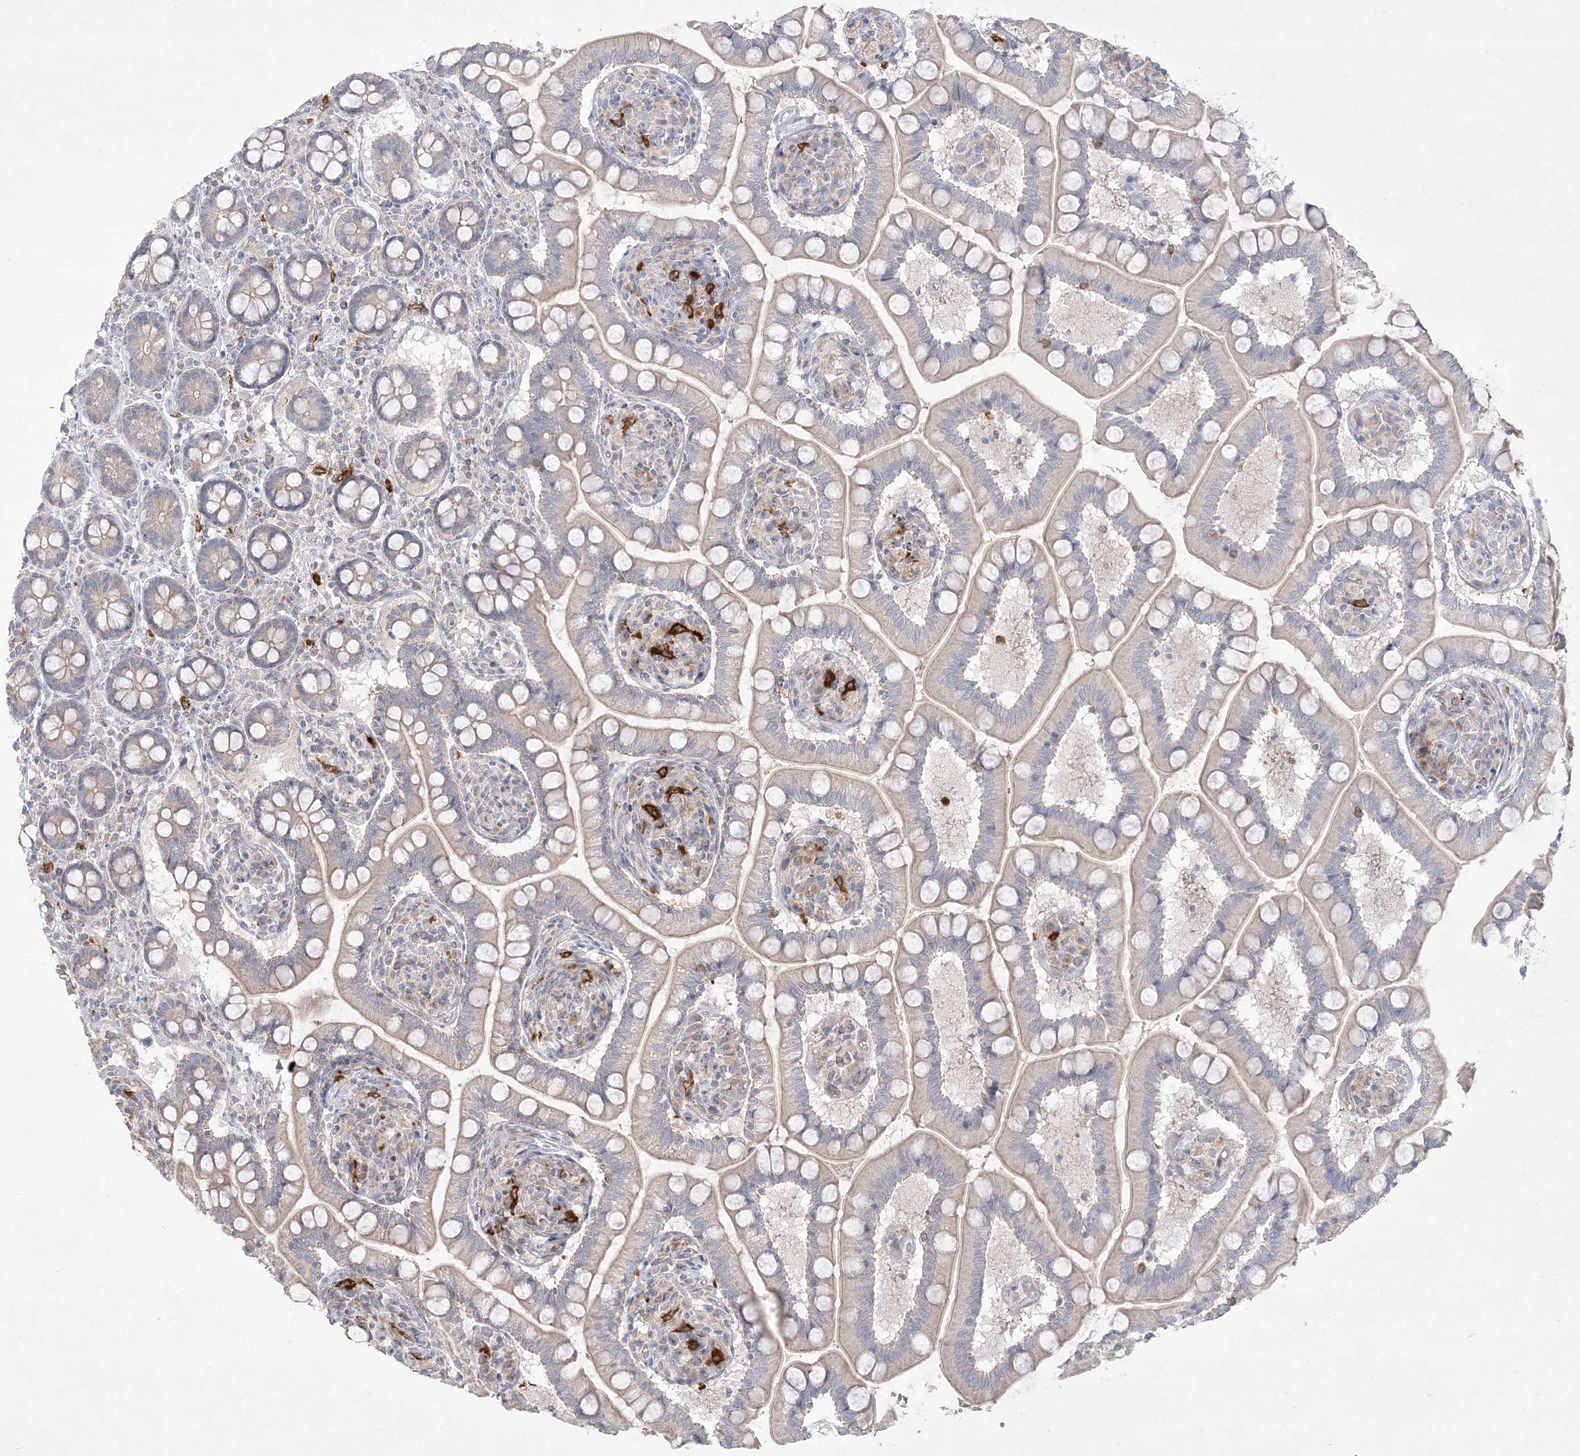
{"staining": {"intensity": "negative", "quantity": "none", "location": "none"}, "tissue": "small intestine", "cell_type": "Glandular cells", "image_type": "normal", "snomed": [{"axis": "morphology", "description": "Normal tissue, NOS"}, {"axis": "topography", "description": "Small intestine"}], "caption": "High magnification brightfield microscopy of normal small intestine stained with DAB (brown) and counterstained with hematoxylin (blue): glandular cells show no significant positivity.", "gene": "CLNK", "patient": {"sex": "female", "age": 64}}